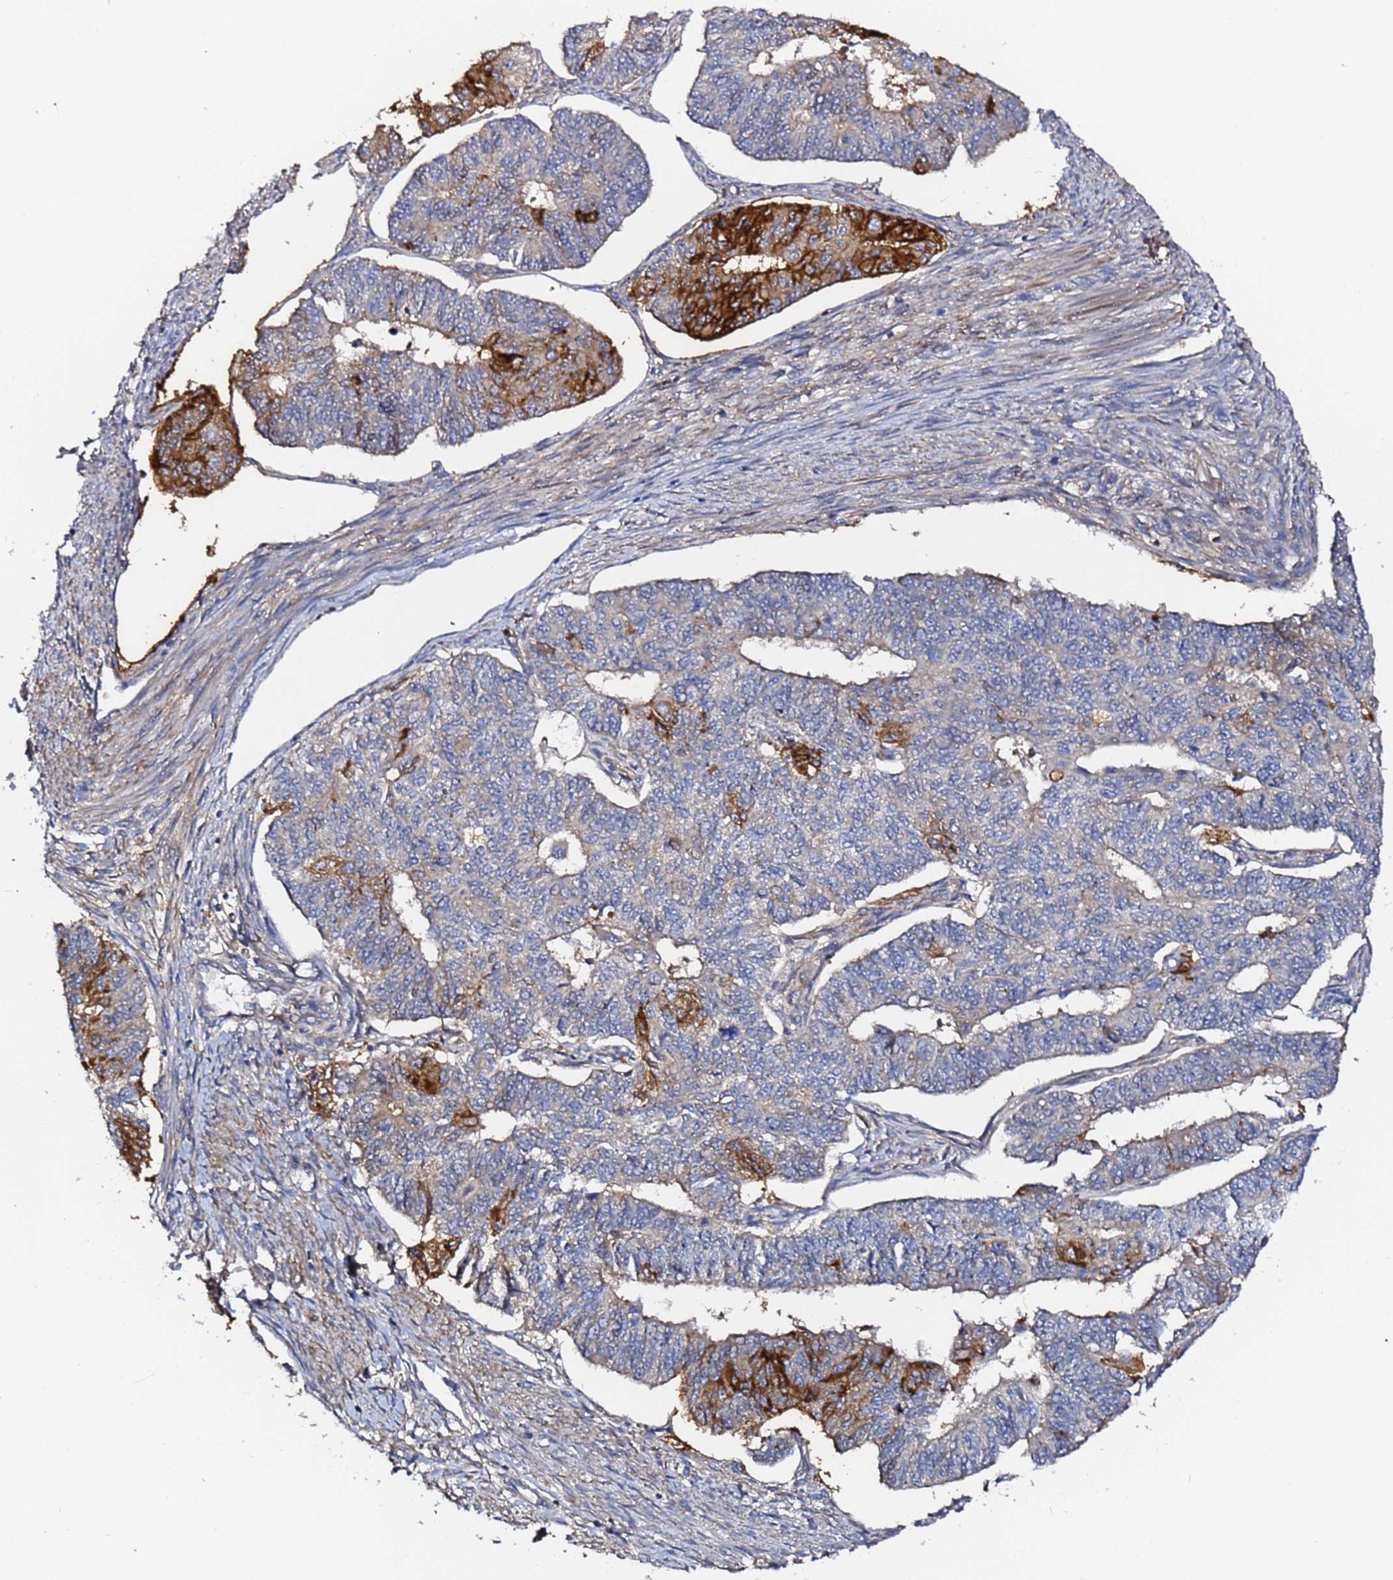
{"staining": {"intensity": "strong", "quantity": "<25%", "location": "cytoplasmic/membranous"}, "tissue": "endometrial cancer", "cell_type": "Tumor cells", "image_type": "cancer", "snomed": [{"axis": "morphology", "description": "Adenocarcinoma, NOS"}, {"axis": "topography", "description": "Endometrium"}], "caption": "Immunohistochemistry (IHC) histopathology image of neoplastic tissue: human endometrial cancer (adenocarcinoma) stained using immunohistochemistry exhibits medium levels of strong protein expression localized specifically in the cytoplasmic/membranous of tumor cells, appearing as a cytoplasmic/membranous brown color.", "gene": "LRRC69", "patient": {"sex": "female", "age": 32}}